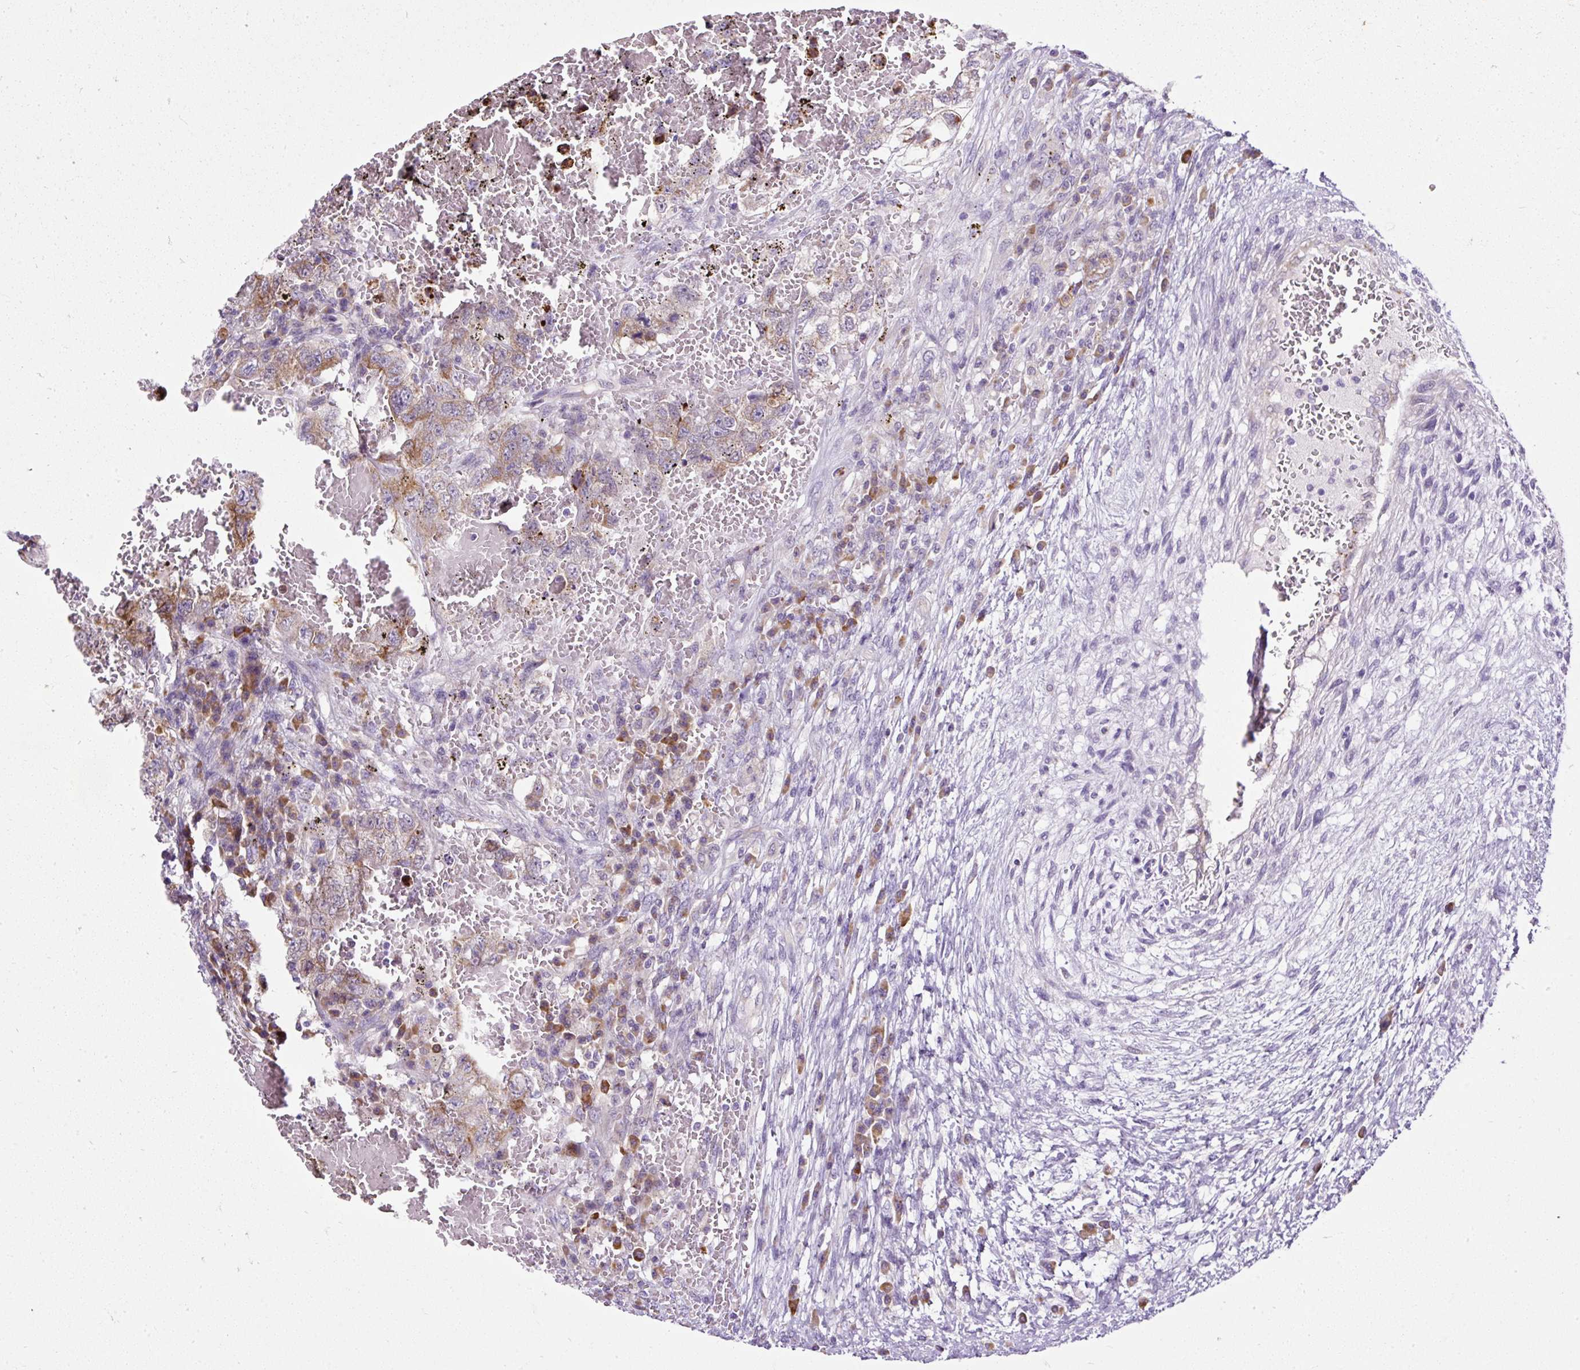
{"staining": {"intensity": "moderate", "quantity": "25%-75%", "location": "cytoplasmic/membranous"}, "tissue": "testis cancer", "cell_type": "Tumor cells", "image_type": "cancer", "snomed": [{"axis": "morphology", "description": "Carcinoma, Embryonal, NOS"}, {"axis": "topography", "description": "Testis"}], "caption": "Moderate cytoplasmic/membranous protein staining is identified in approximately 25%-75% of tumor cells in testis embryonal carcinoma. (IHC, brightfield microscopy, high magnification).", "gene": "FMC1", "patient": {"sex": "male", "age": 26}}